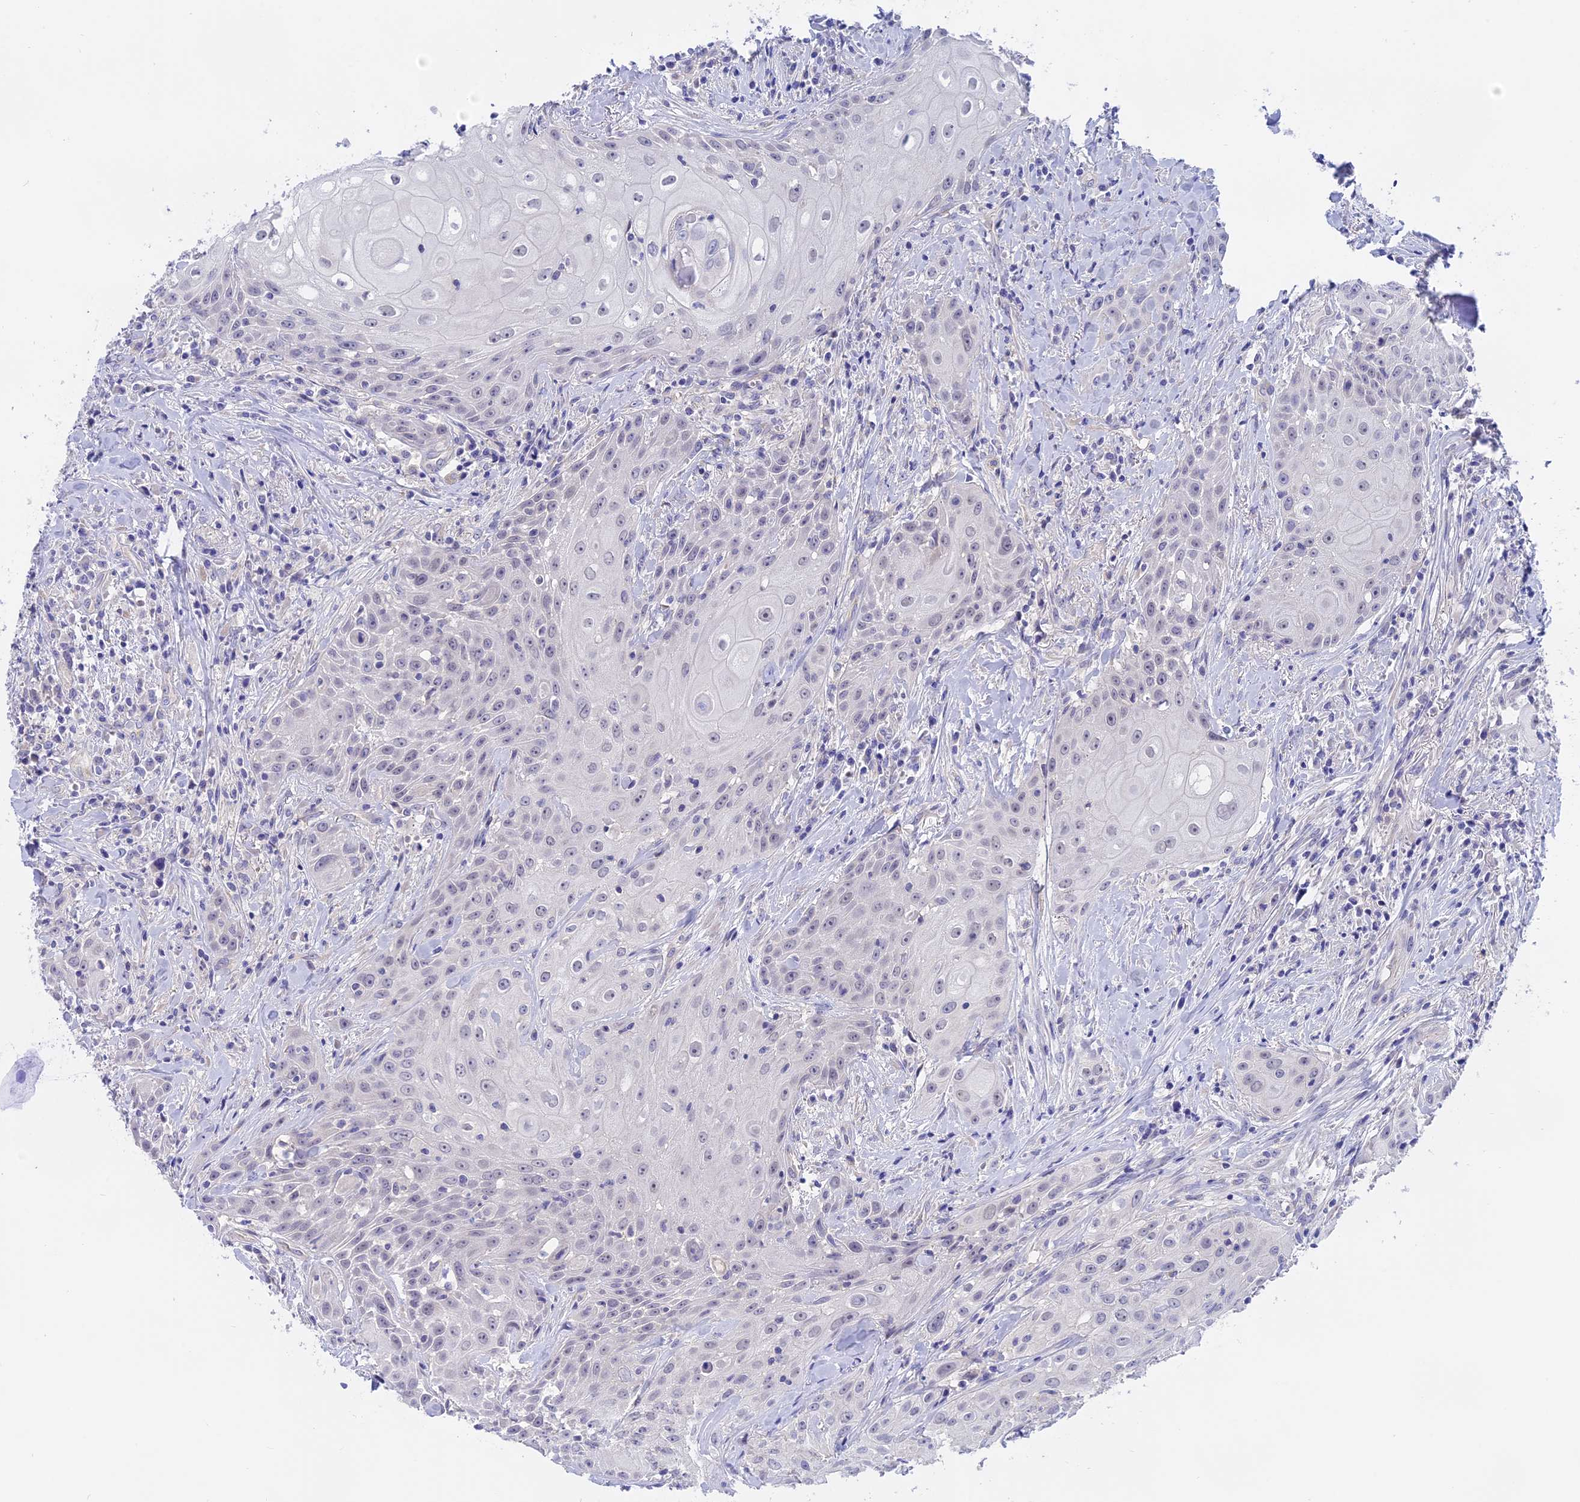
{"staining": {"intensity": "negative", "quantity": "none", "location": "none"}, "tissue": "head and neck cancer", "cell_type": "Tumor cells", "image_type": "cancer", "snomed": [{"axis": "morphology", "description": "Squamous cell carcinoma, NOS"}, {"axis": "topography", "description": "Oral tissue"}, {"axis": "topography", "description": "Head-Neck"}], "caption": "Image shows no protein expression in tumor cells of head and neck cancer tissue. (Immunohistochemistry, brightfield microscopy, high magnification).", "gene": "GLB1L", "patient": {"sex": "female", "age": 82}}